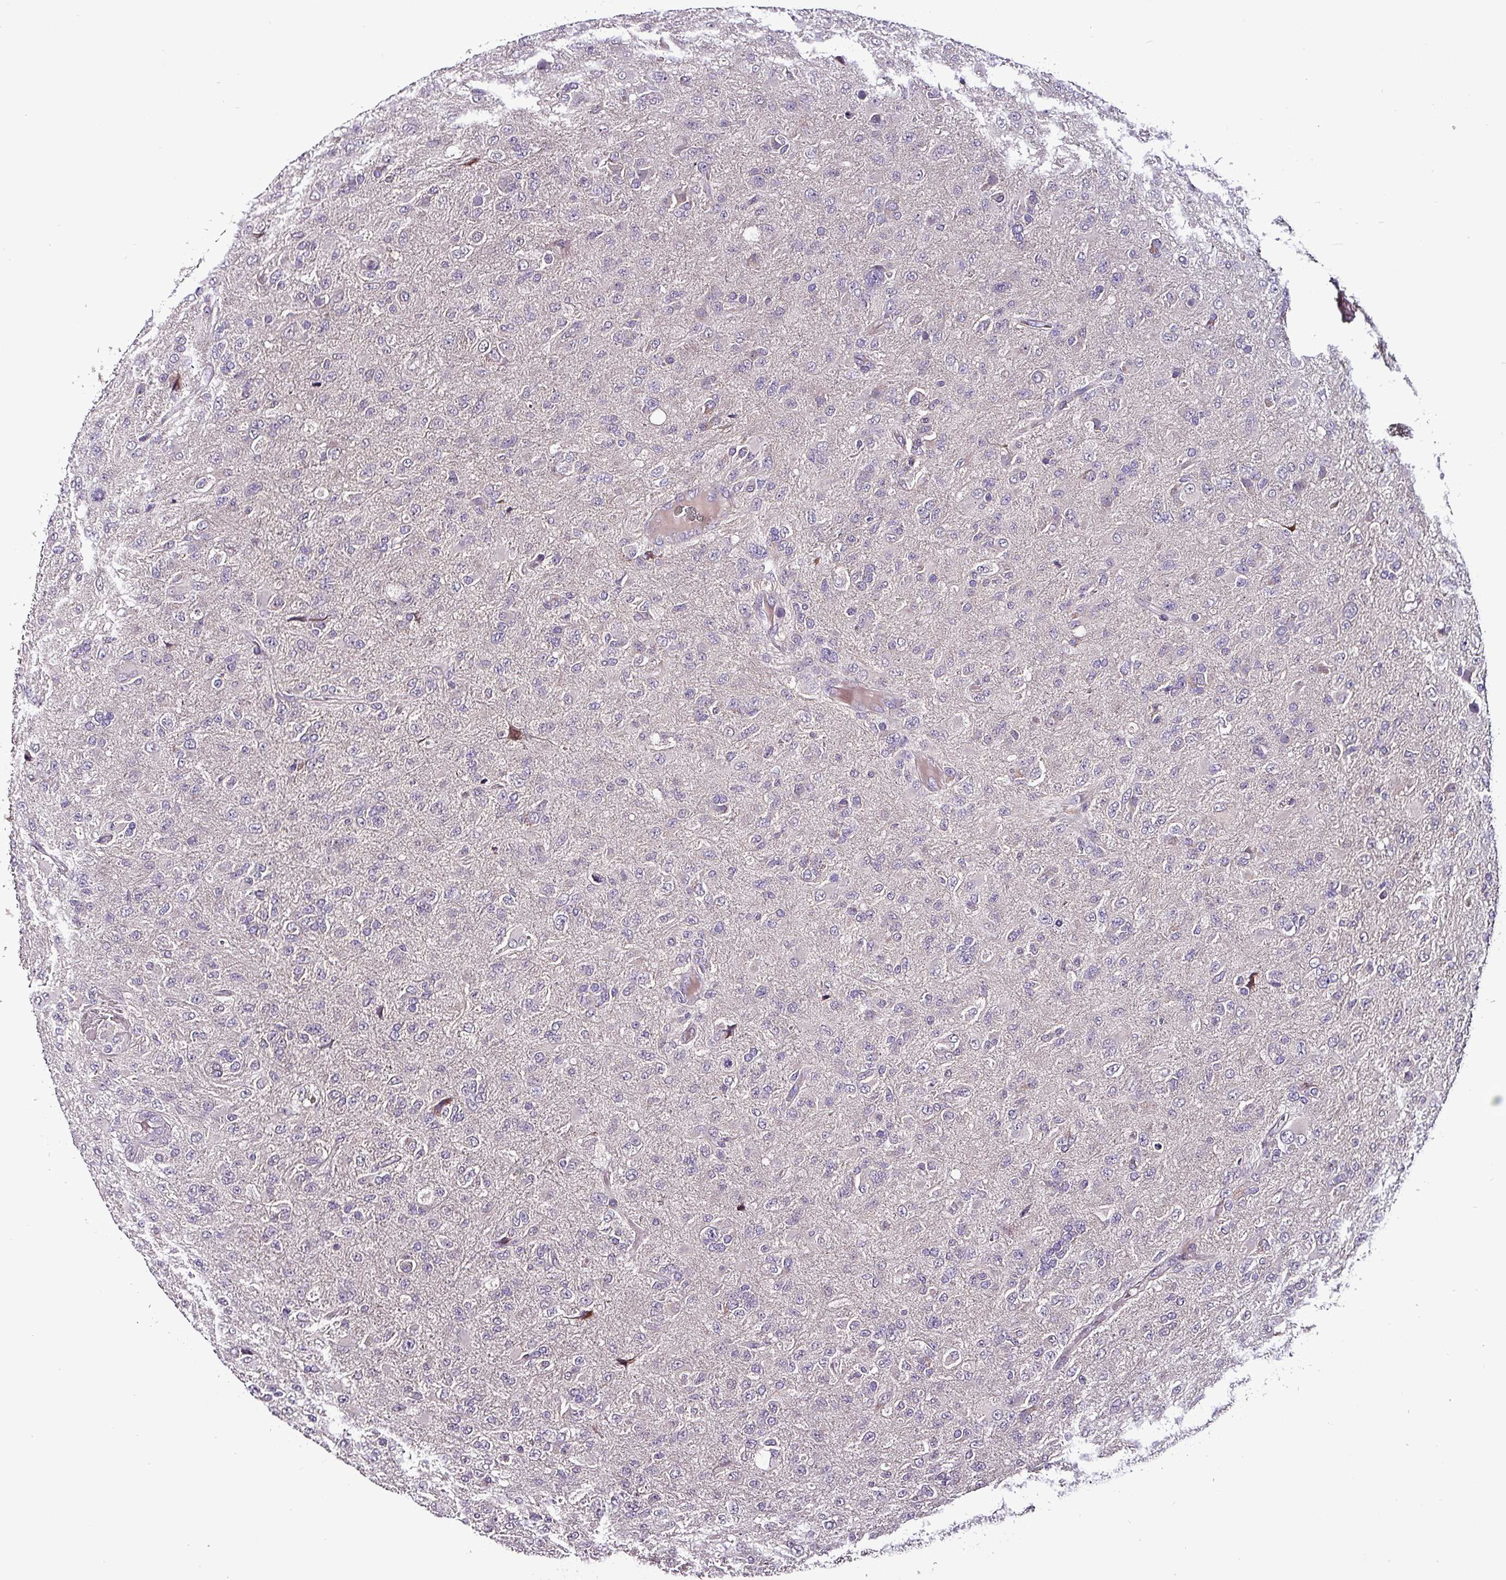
{"staining": {"intensity": "negative", "quantity": "none", "location": "none"}, "tissue": "glioma", "cell_type": "Tumor cells", "image_type": "cancer", "snomed": [{"axis": "morphology", "description": "Glioma, malignant, Low grade"}, {"axis": "topography", "description": "Brain"}], "caption": "The histopathology image reveals no significant positivity in tumor cells of malignant low-grade glioma. Brightfield microscopy of immunohistochemistry stained with DAB (3,3'-diaminobenzidine) (brown) and hematoxylin (blue), captured at high magnification.", "gene": "GRAPL", "patient": {"sex": "male", "age": 65}}